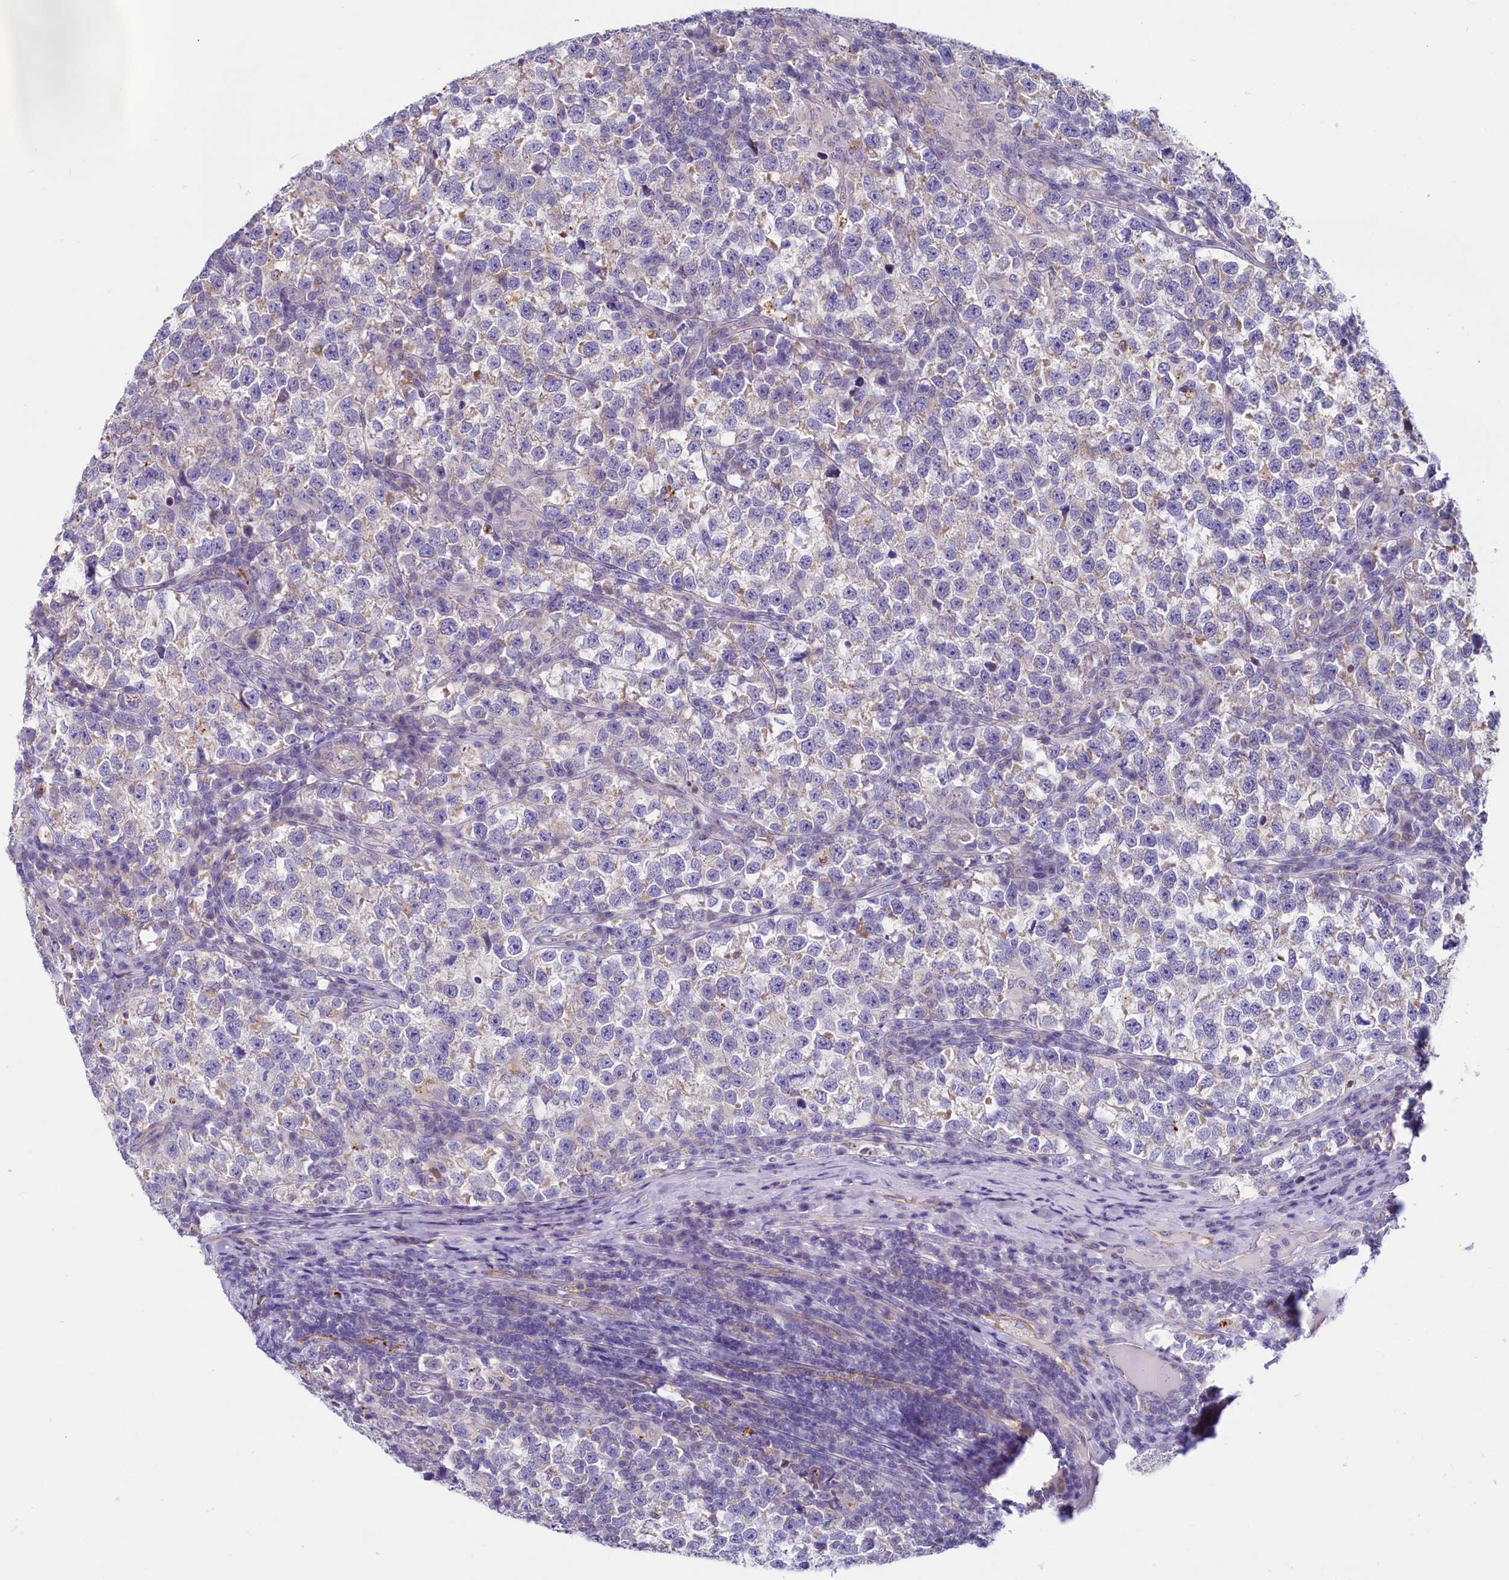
{"staining": {"intensity": "negative", "quantity": "none", "location": "none"}, "tissue": "testis cancer", "cell_type": "Tumor cells", "image_type": "cancer", "snomed": [{"axis": "morphology", "description": "Normal tissue, NOS"}, {"axis": "morphology", "description": "Seminoma, NOS"}, {"axis": "topography", "description": "Testis"}], "caption": "High magnification brightfield microscopy of testis cancer stained with DAB (3,3'-diaminobenzidine) (brown) and counterstained with hematoxylin (blue): tumor cells show no significant positivity.", "gene": "LMOD3", "patient": {"sex": "male", "age": 43}}